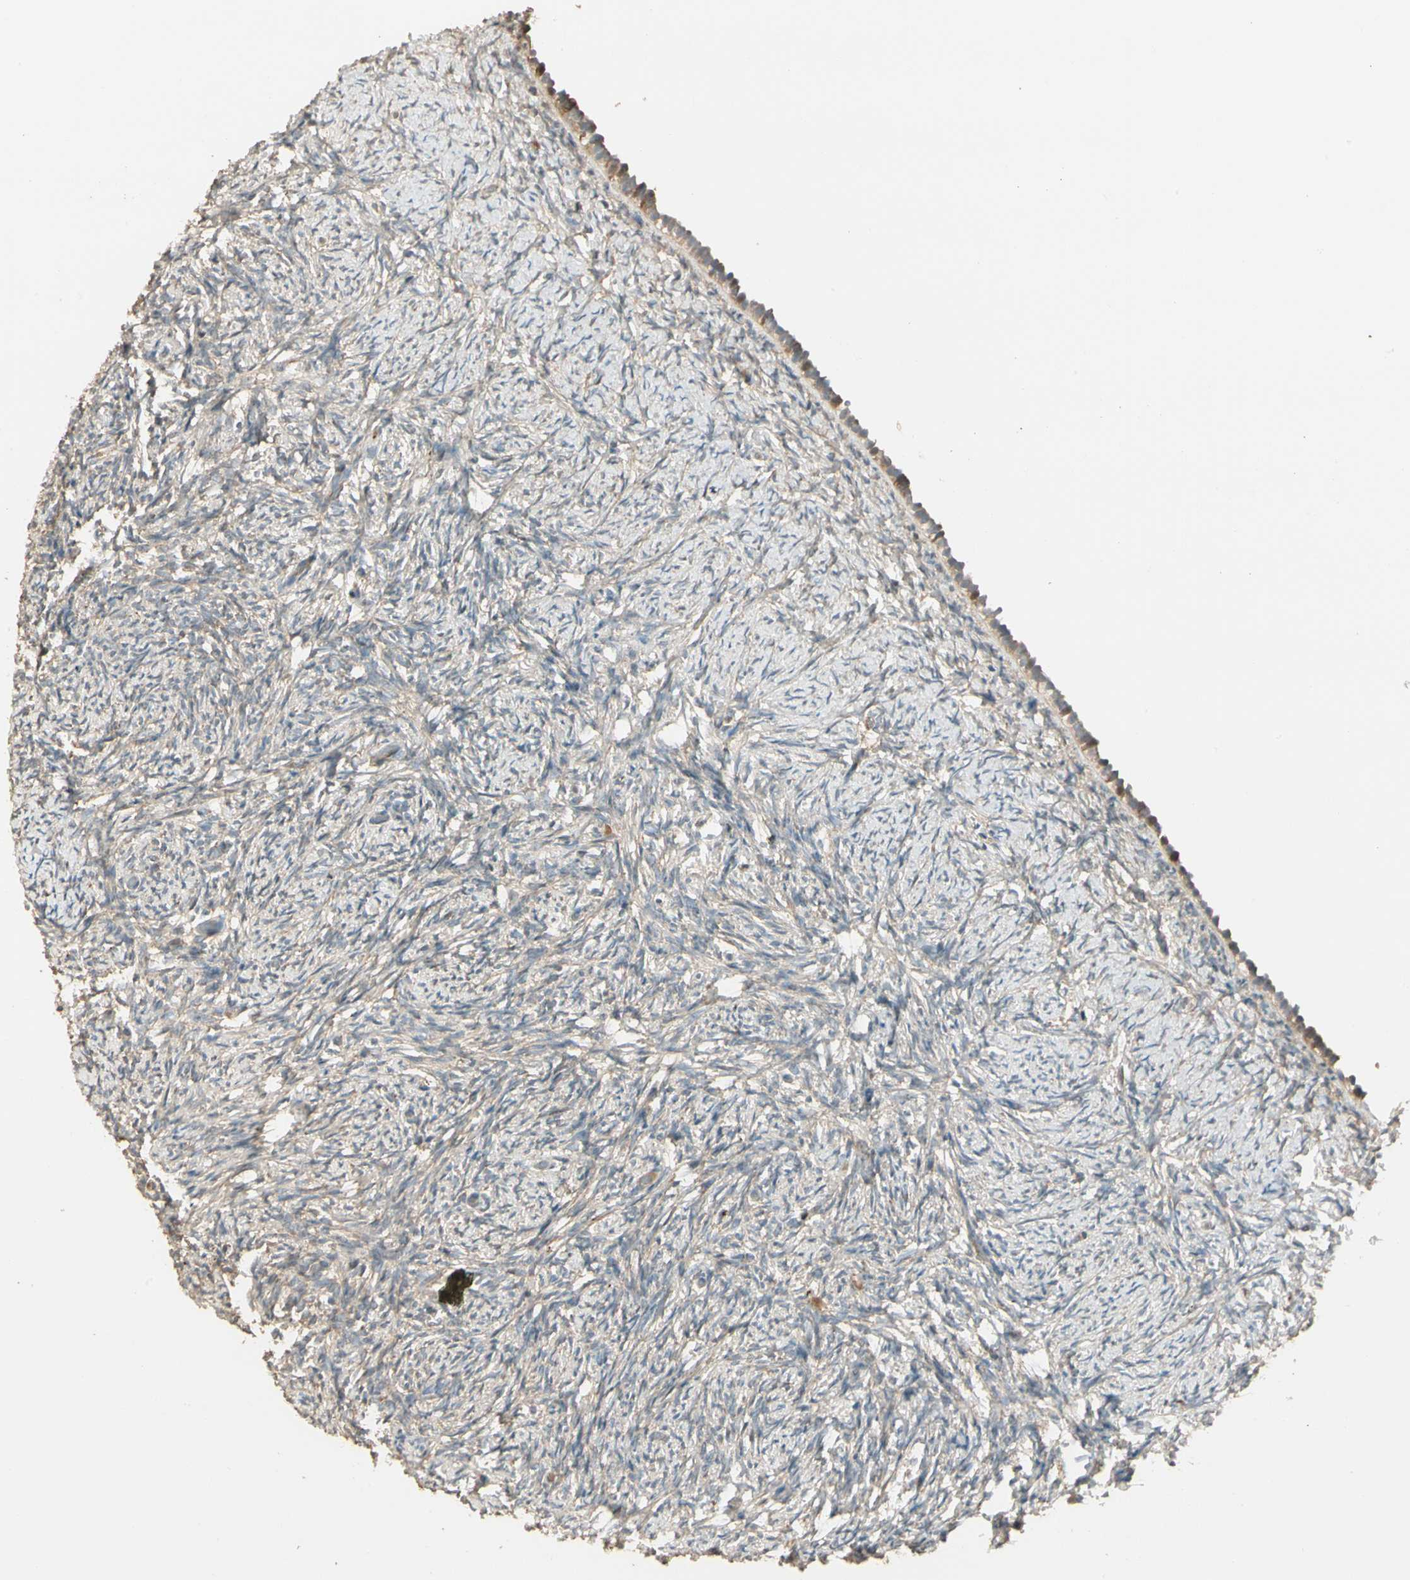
{"staining": {"intensity": "weak", "quantity": ">75%", "location": "cytoplasmic/membranous"}, "tissue": "ovary", "cell_type": "Follicle cells", "image_type": "normal", "snomed": [{"axis": "morphology", "description": "Normal tissue, NOS"}, {"axis": "topography", "description": "Ovary"}], "caption": "A low amount of weak cytoplasmic/membranous positivity is appreciated in approximately >75% of follicle cells in benign ovary. The staining is performed using DAB brown chromogen to label protein expression. The nuclei are counter-stained blue using hematoxylin.", "gene": "TNFRSF21", "patient": {"sex": "female", "age": 60}}